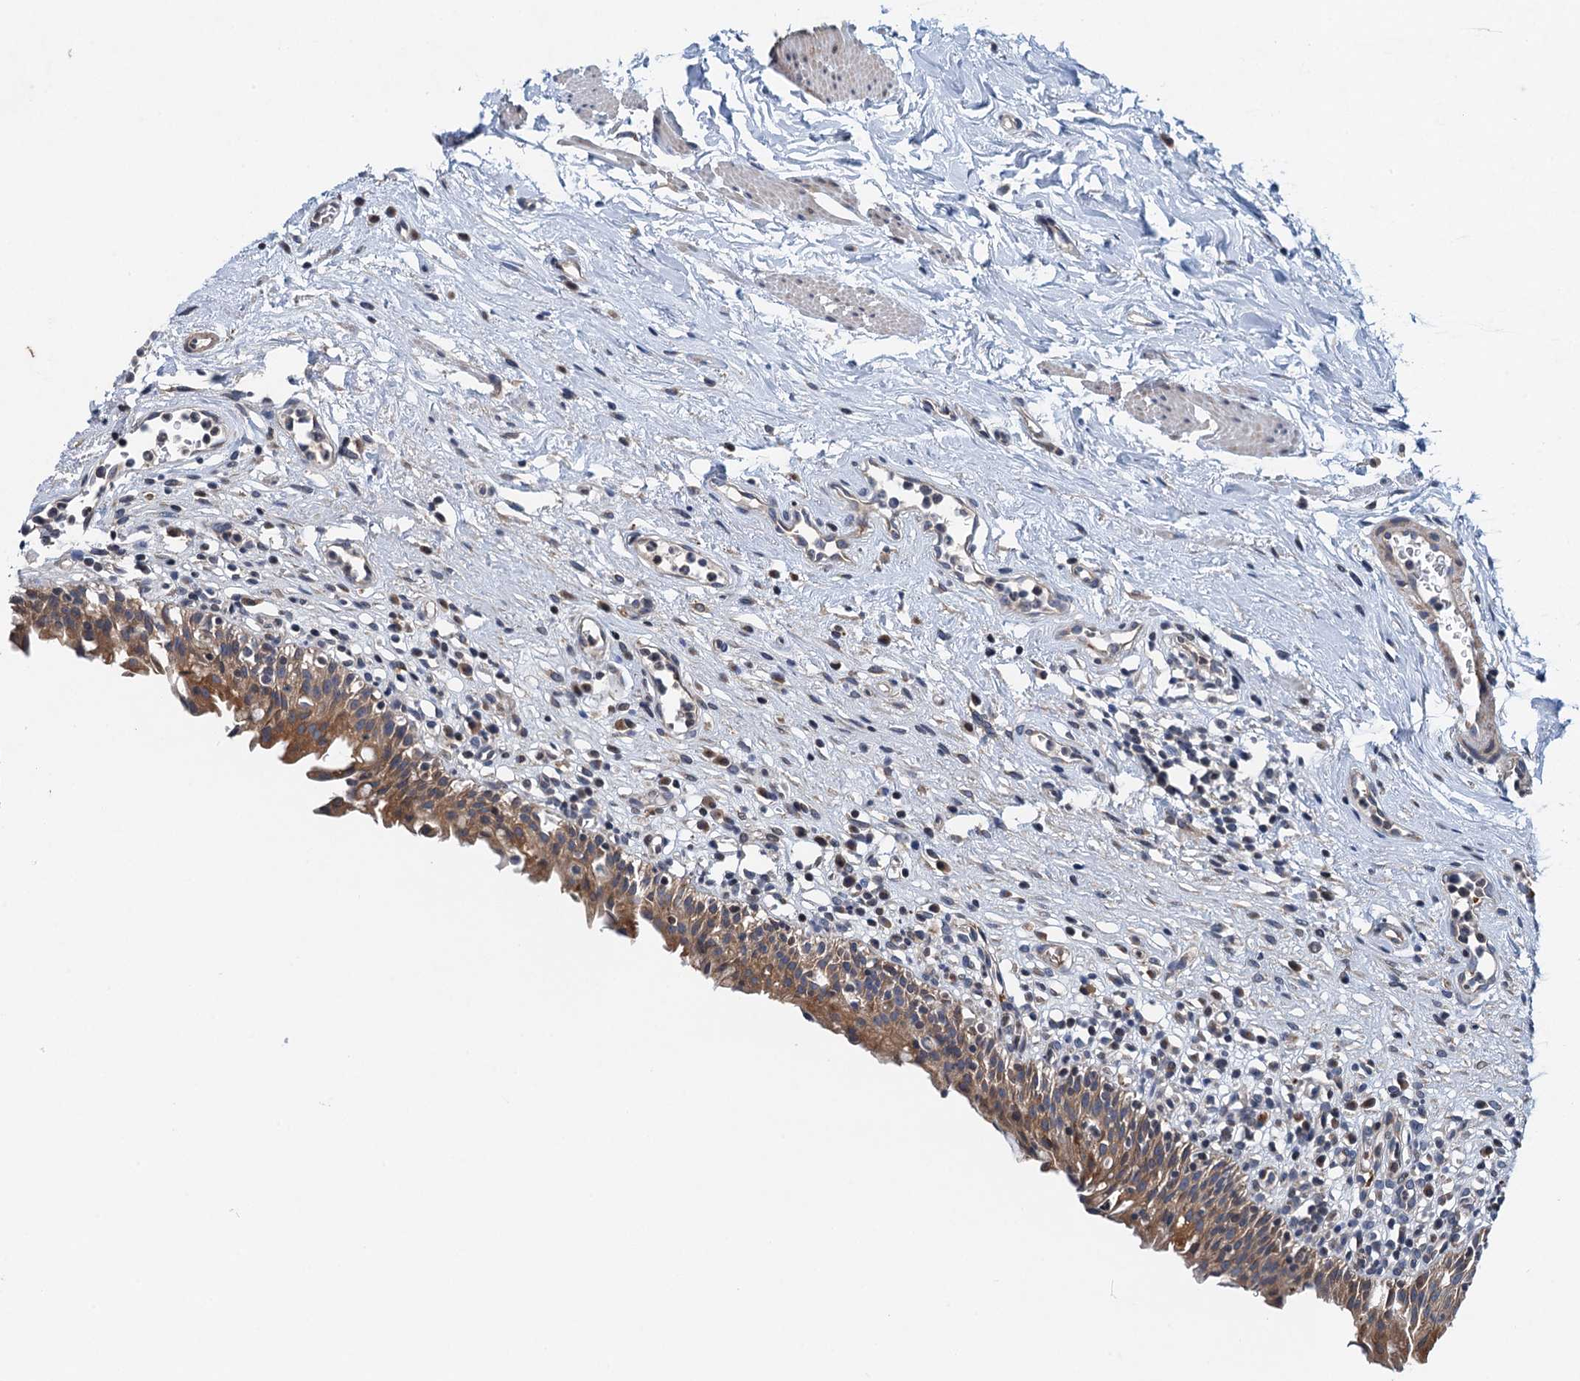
{"staining": {"intensity": "moderate", "quantity": ">75%", "location": "cytoplasmic/membranous"}, "tissue": "urinary bladder", "cell_type": "Urothelial cells", "image_type": "normal", "snomed": [{"axis": "morphology", "description": "Normal tissue, NOS"}, {"axis": "morphology", "description": "Inflammation, NOS"}, {"axis": "topography", "description": "Urinary bladder"}], "caption": "The histopathology image exhibits staining of benign urinary bladder, revealing moderate cytoplasmic/membranous protein staining (brown color) within urothelial cells. (DAB (3,3'-diaminobenzidine) IHC with brightfield microscopy, high magnification).", "gene": "NBEA", "patient": {"sex": "male", "age": 63}}